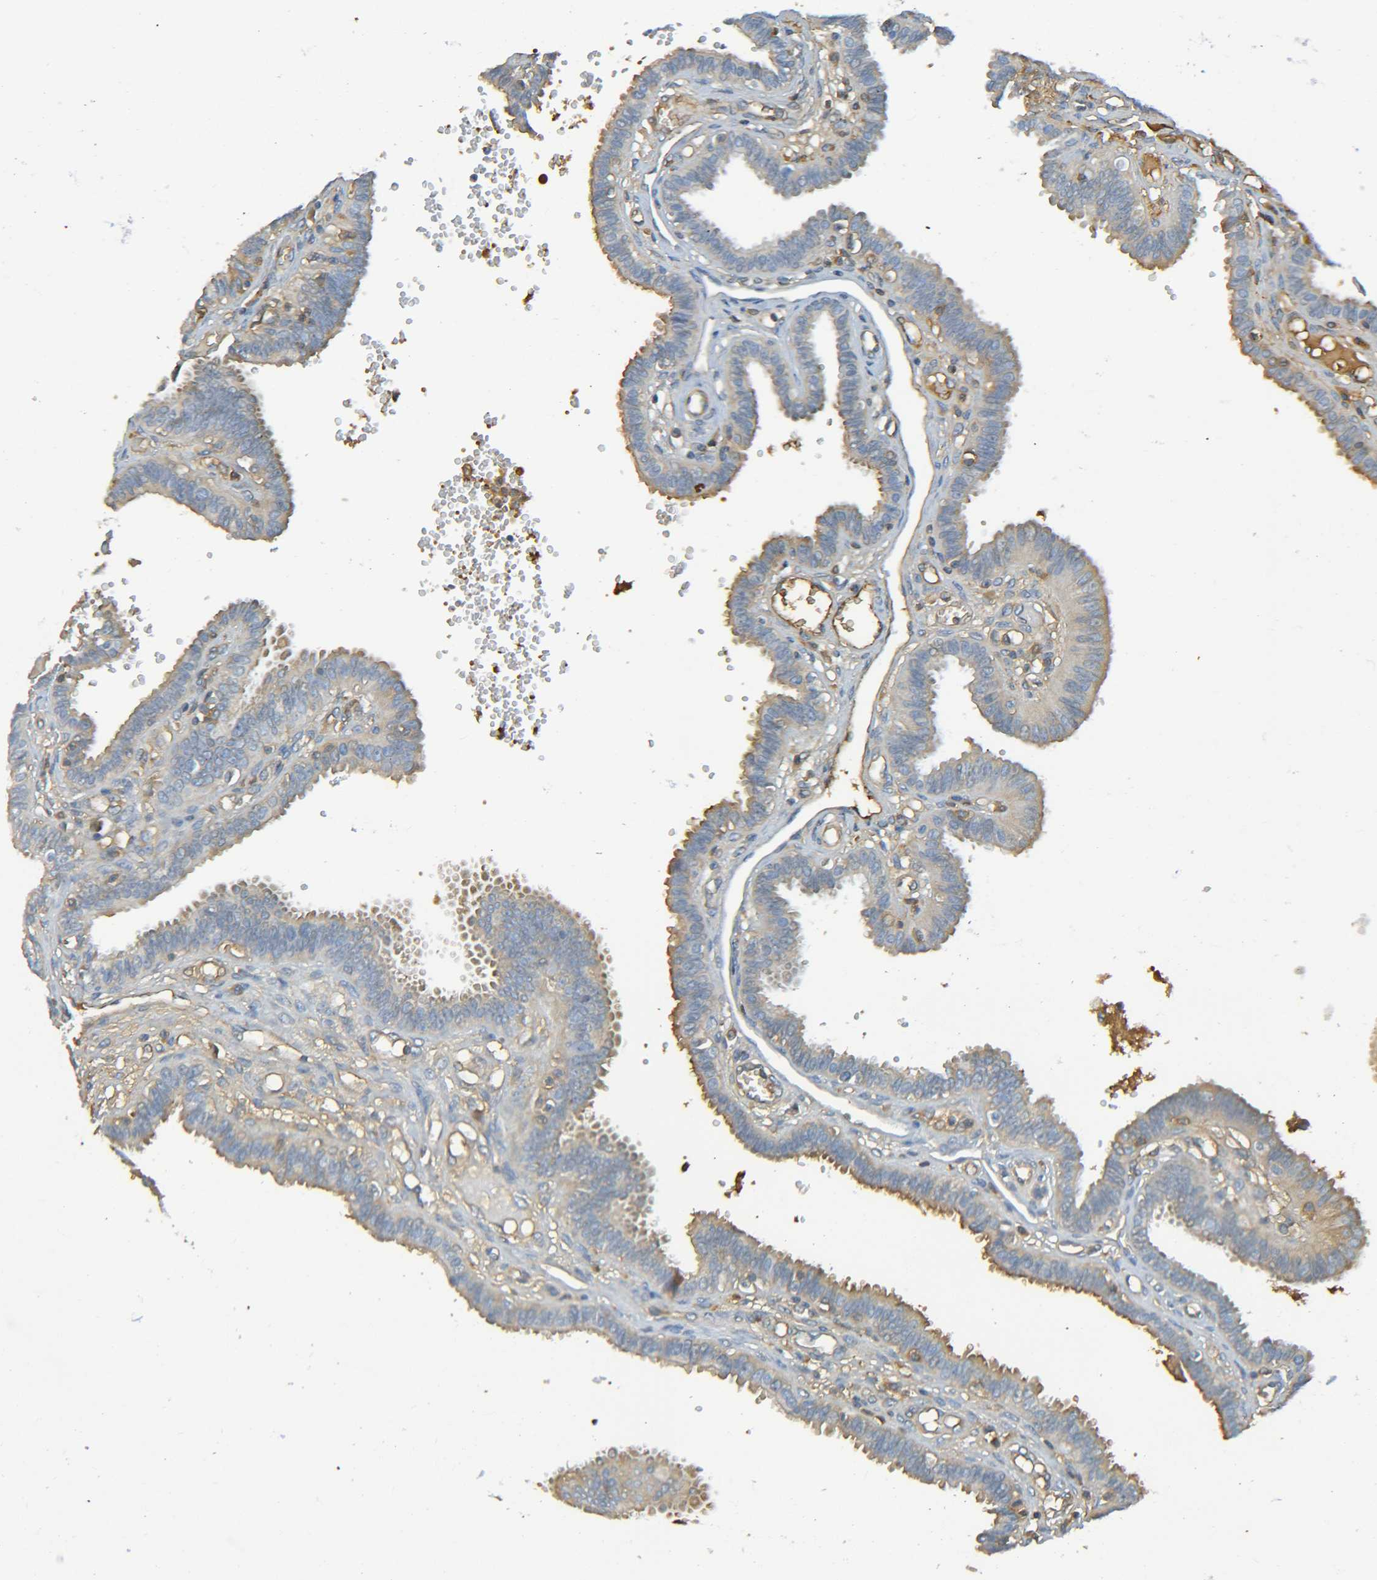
{"staining": {"intensity": "weak", "quantity": "25%-75%", "location": "cytoplasmic/membranous"}, "tissue": "fallopian tube", "cell_type": "Glandular cells", "image_type": "normal", "snomed": [{"axis": "morphology", "description": "Normal tissue, NOS"}, {"axis": "topography", "description": "Fallopian tube"}], "caption": "Unremarkable fallopian tube displays weak cytoplasmic/membranous positivity in approximately 25%-75% of glandular cells The protein is shown in brown color, while the nuclei are stained blue..", "gene": "C1QA", "patient": {"sex": "female", "age": 32}}